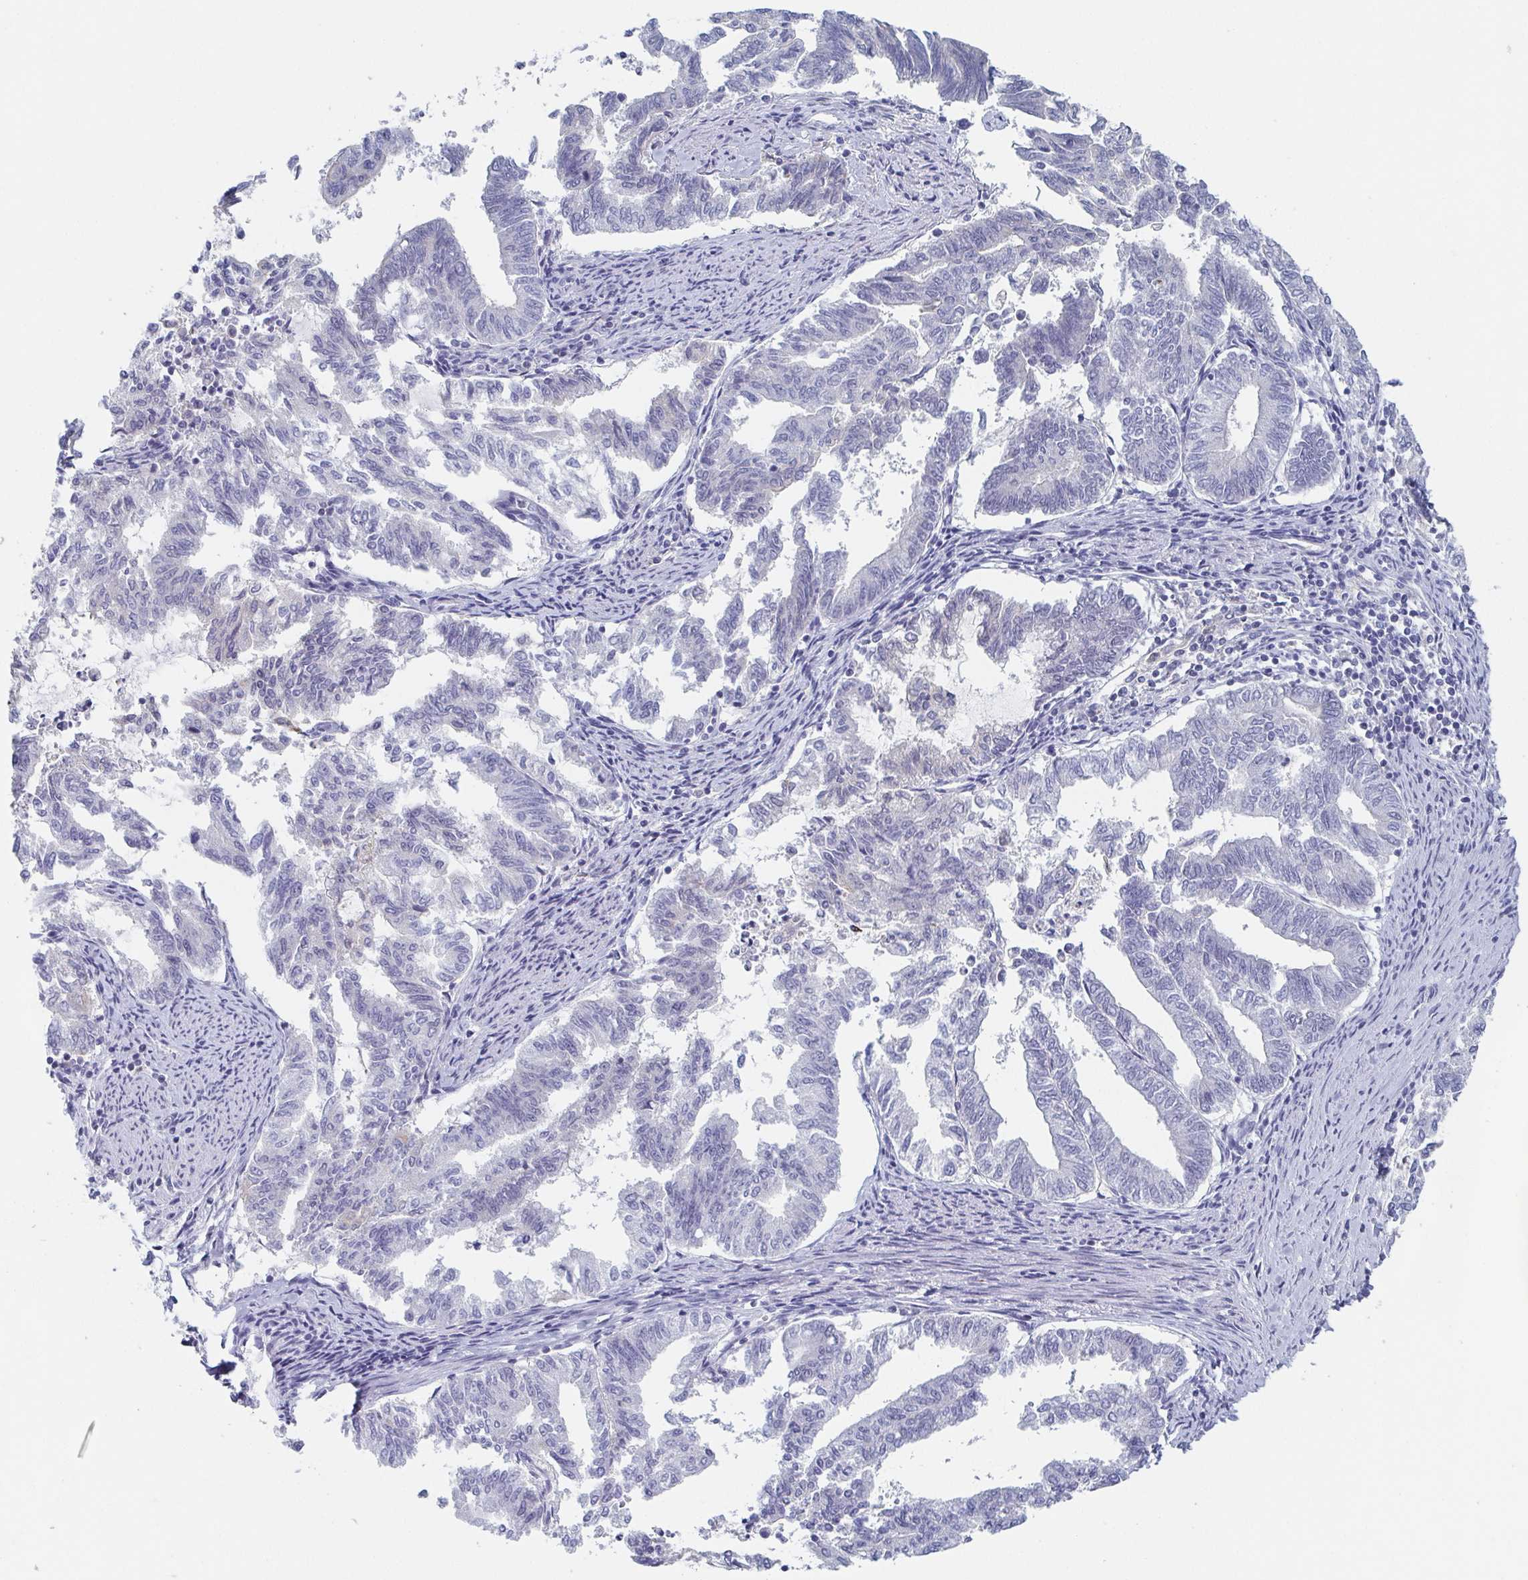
{"staining": {"intensity": "negative", "quantity": "none", "location": "none"}, "tissue": "endometrial cancer", "cell_type": "Tumor cells", "image_type": "cancer", "snomed": [{"axis": "morphology", "description": "Adenocarcinoma, NOS"}, {"axis": "topography", "description": "Endometrium"}], "caption": "Tumor cells show no significant positivity in endometrial cancer (adenocarcinoma).", "gene": "RHOV", "patient": {"sex": "female", "age": 79}}